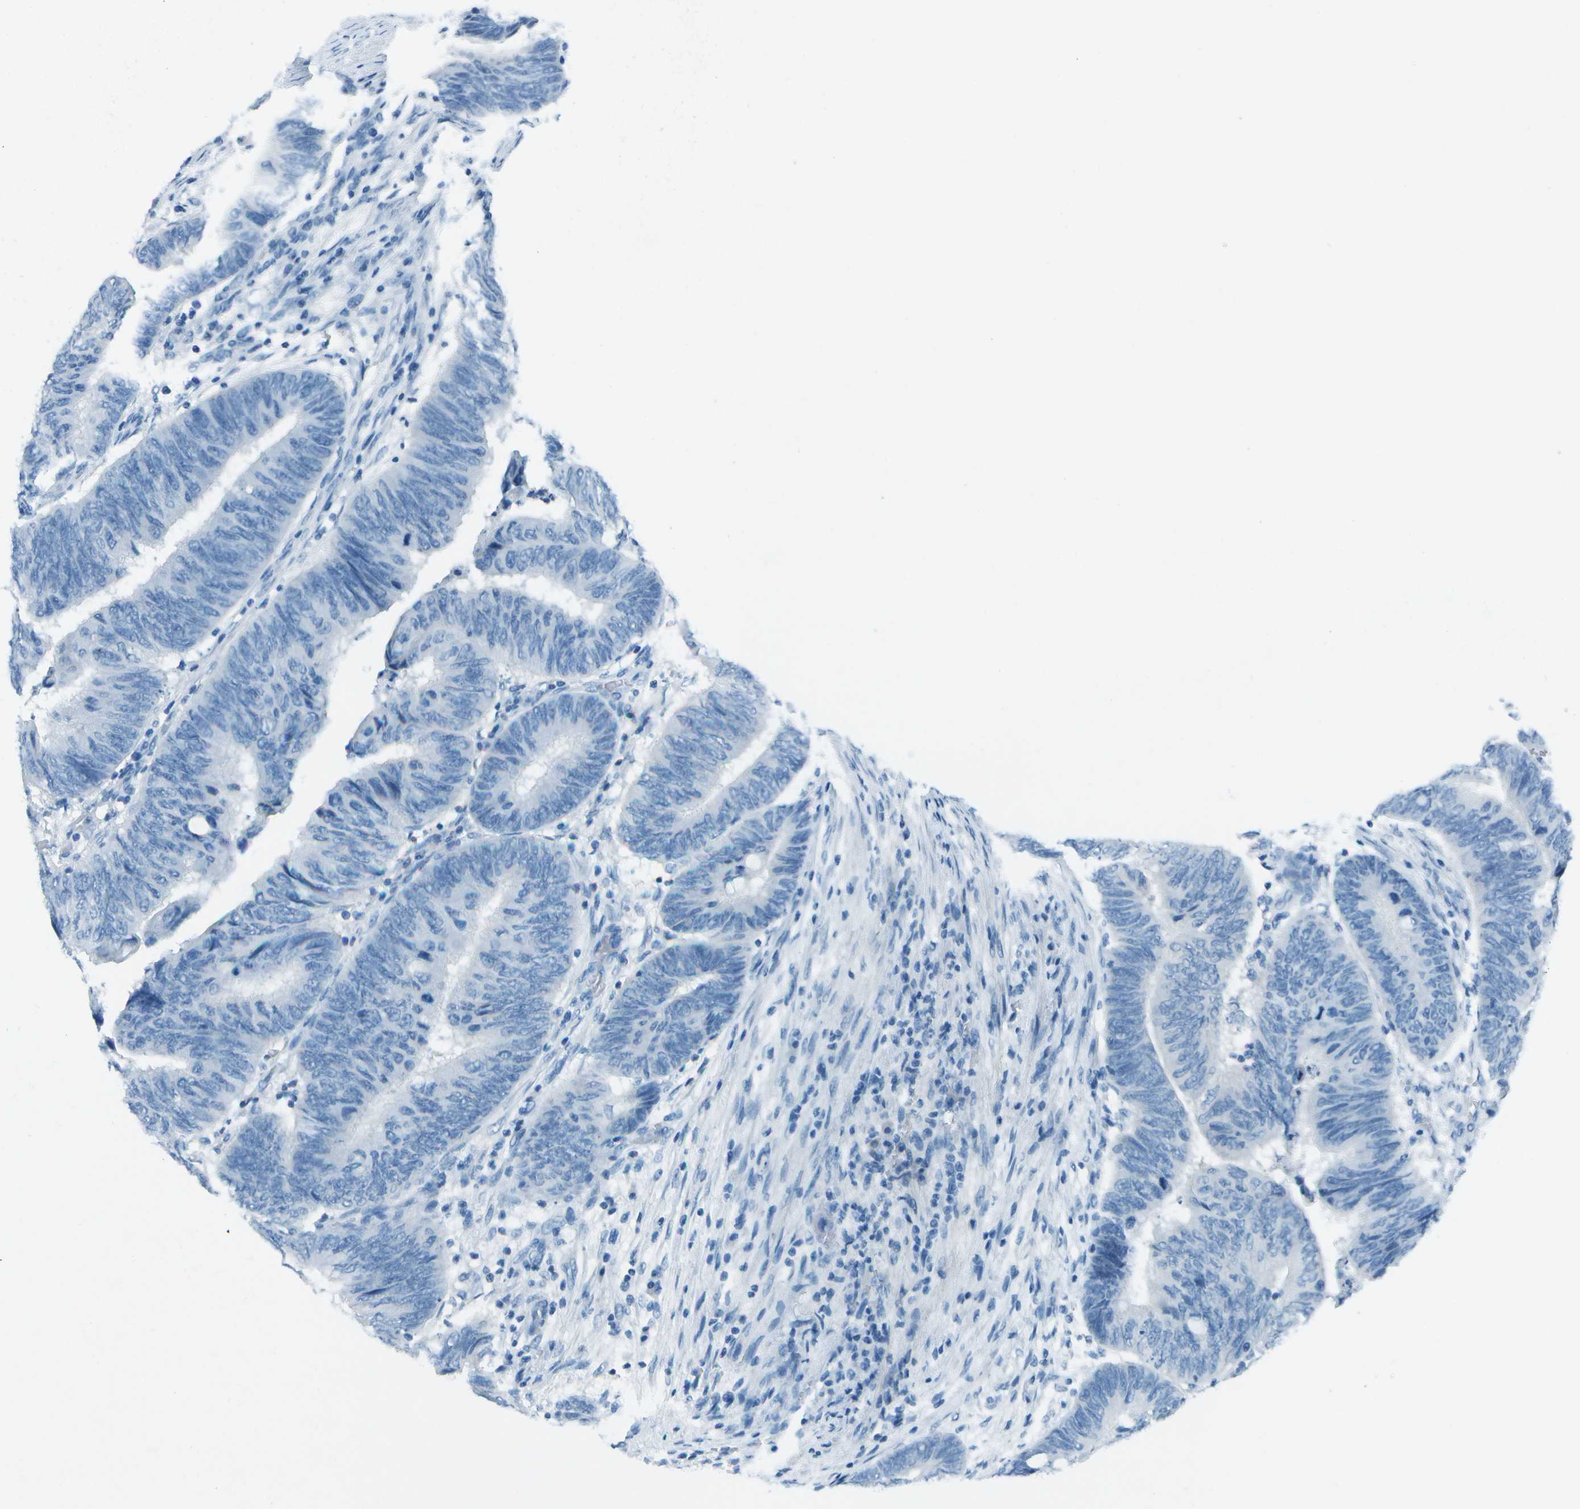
{"staining": {"intensity": "negative", "quantity": "none", "location": "none"}, "tissue": "colorectal cancer", "cell_type": "Tumor cells", "image_type": "cancer", "snomed": [{"axis": "morphology", "description": "Normal tissue, NOS"}, {"axis": "morphology", "description": "Adenocarcinoma, NOS"}, {"axis": "topography", "description": "Rectum"}, {"axis": "topography", "description": "Peripheral nerve tissue"}], "caption": "Tumor cells are negative for protein expression in human colorectal cancer.", "gene": "FGF1", "patient": {"sex": "male", "age": 92}}